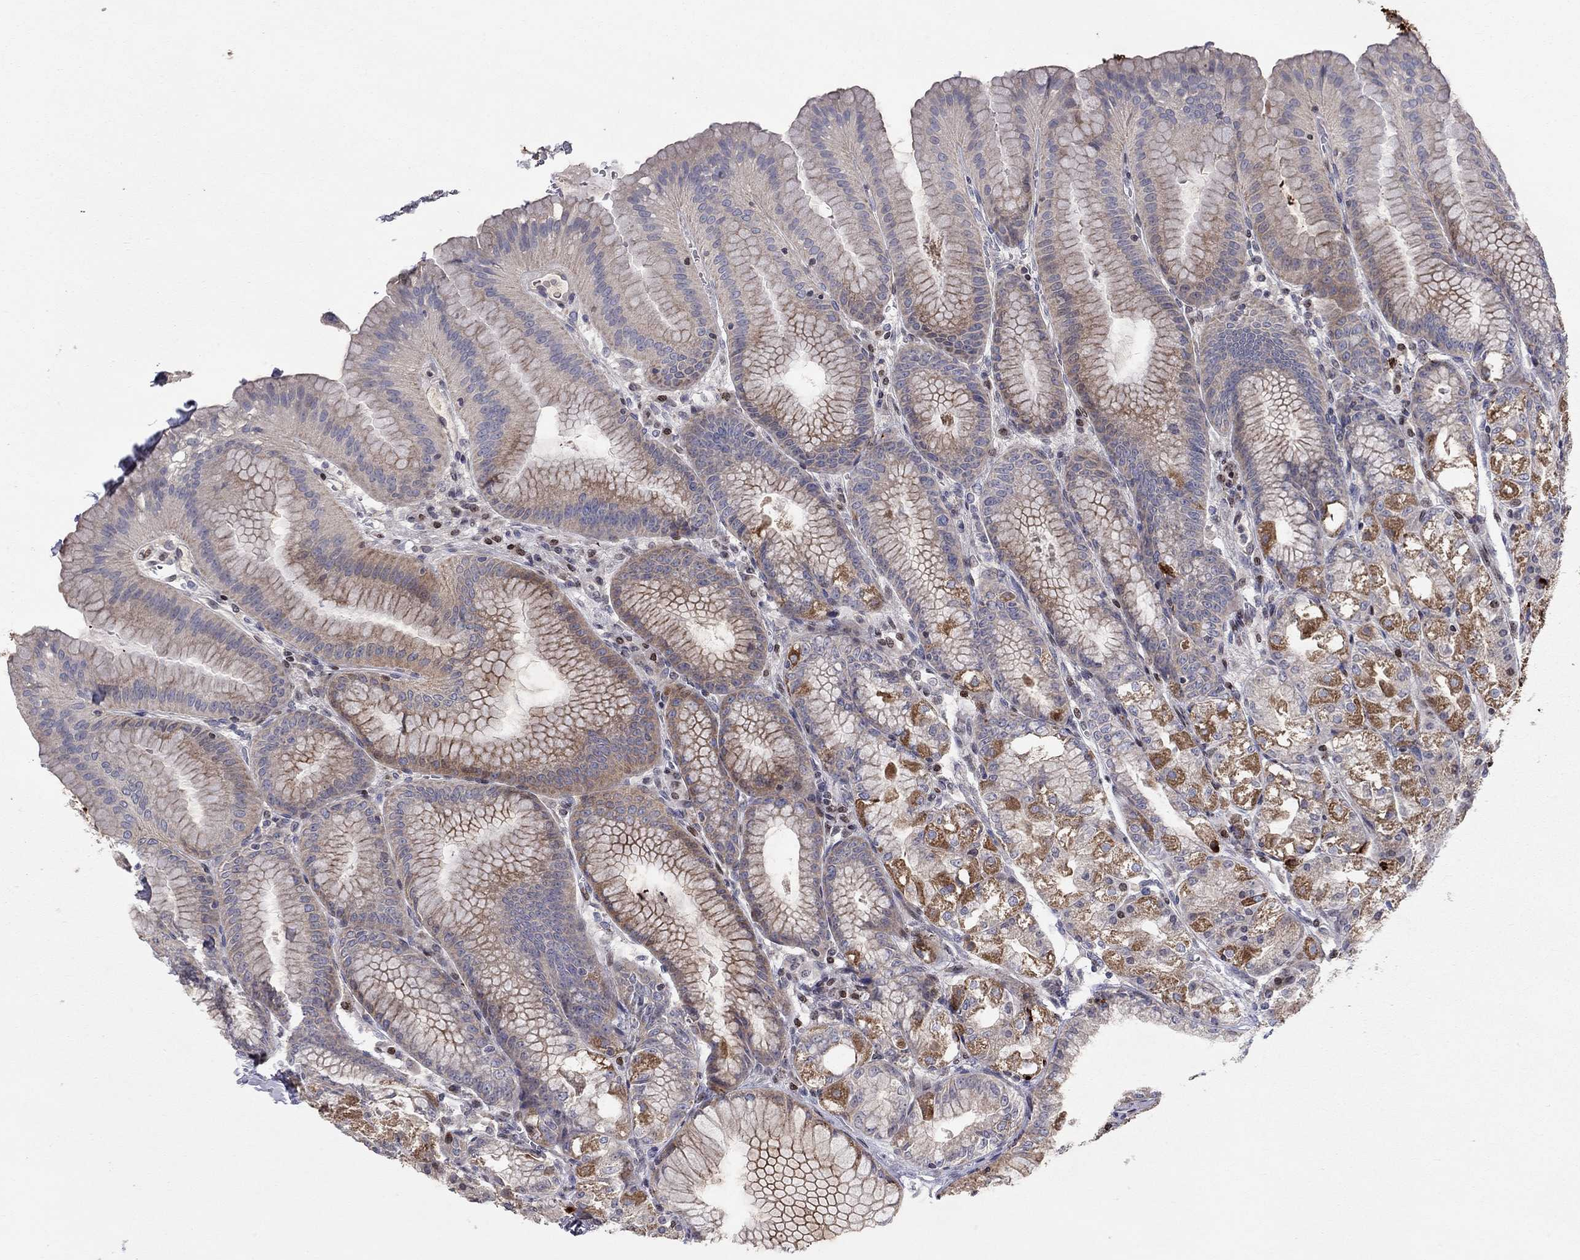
{"staining": {"intensity": "strong", "quantity": "25%-75%", "location": "cytoplasmic/membranous"}, "tissue": "stomach", "cell_type": "Glandular cells", "image_type": "normal", "snomed": [{"axis": "morphology", "description": "Normal tissue, NOS"}, {"axis": "topography", "description": "Stomach"}], "caption": "Stomach stained with immunohistochemistry (IHC) shows strong cytoplasmic/membranous positivity in about 25%-75% of glandular cells.", "gene": "ERN2", "patient": {"sex": "male", "age": 71}}